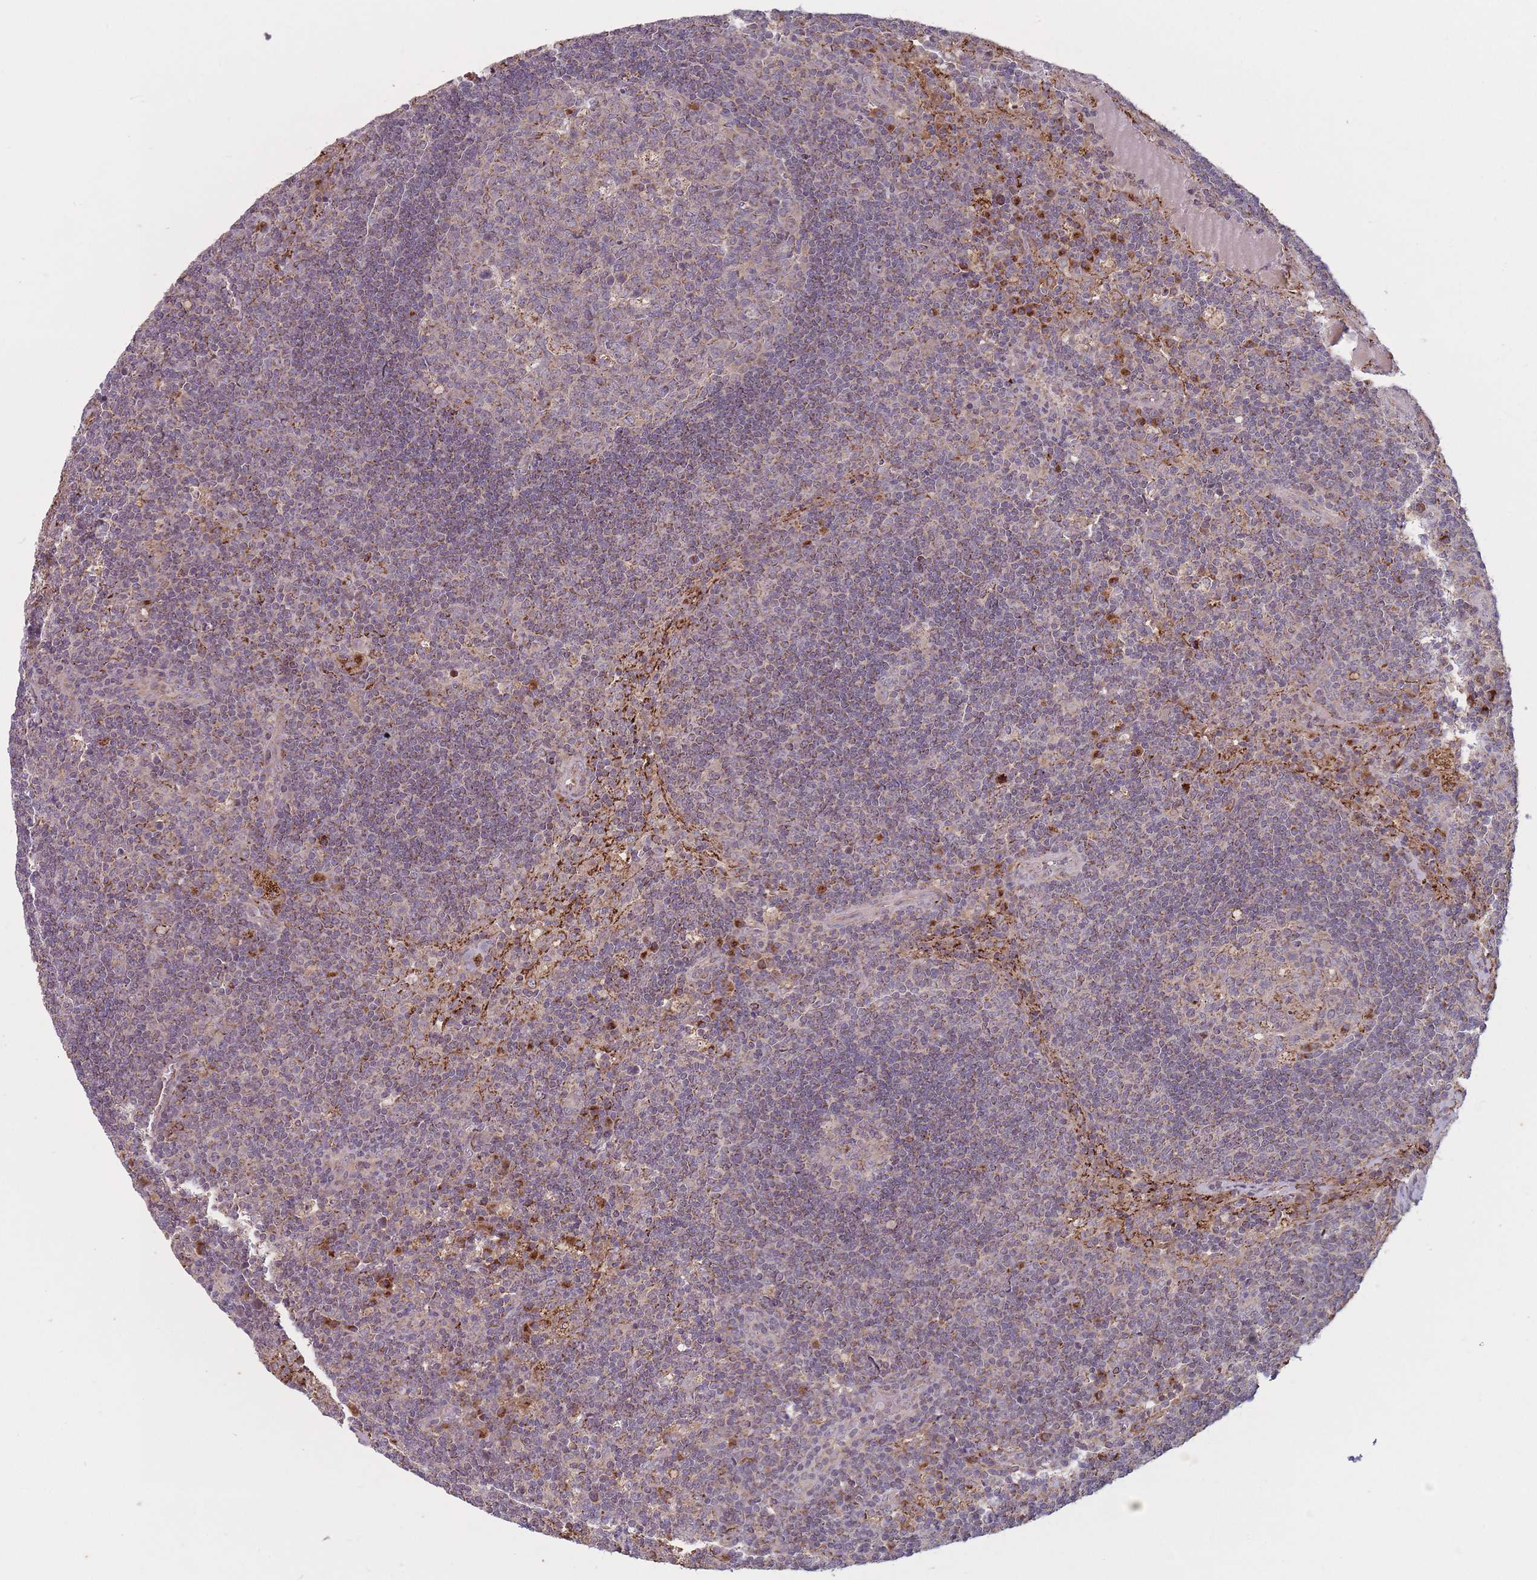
{"staining": {"intensity": "moderate", "quantity": "25%-75%", "location": "cytoplasmic/membranous"}, "tissue": "lymph node", "cell_type": "Germinal center cells", "image_type": "normal", "snomed": [{"axis": "morphology", "description": "Normal tissue, NOS"}, {"axis": "topography", "description": "Lymph node"}], "caption": "Brown immunohistochemical staining in unremarkable human lymph node demonstrates moderate cytoplasmic/membranous expression in about 25%-75% of germinal center cells.", "gene": "OR10Q1", "patient": {"sex": "male", "age": 58}}